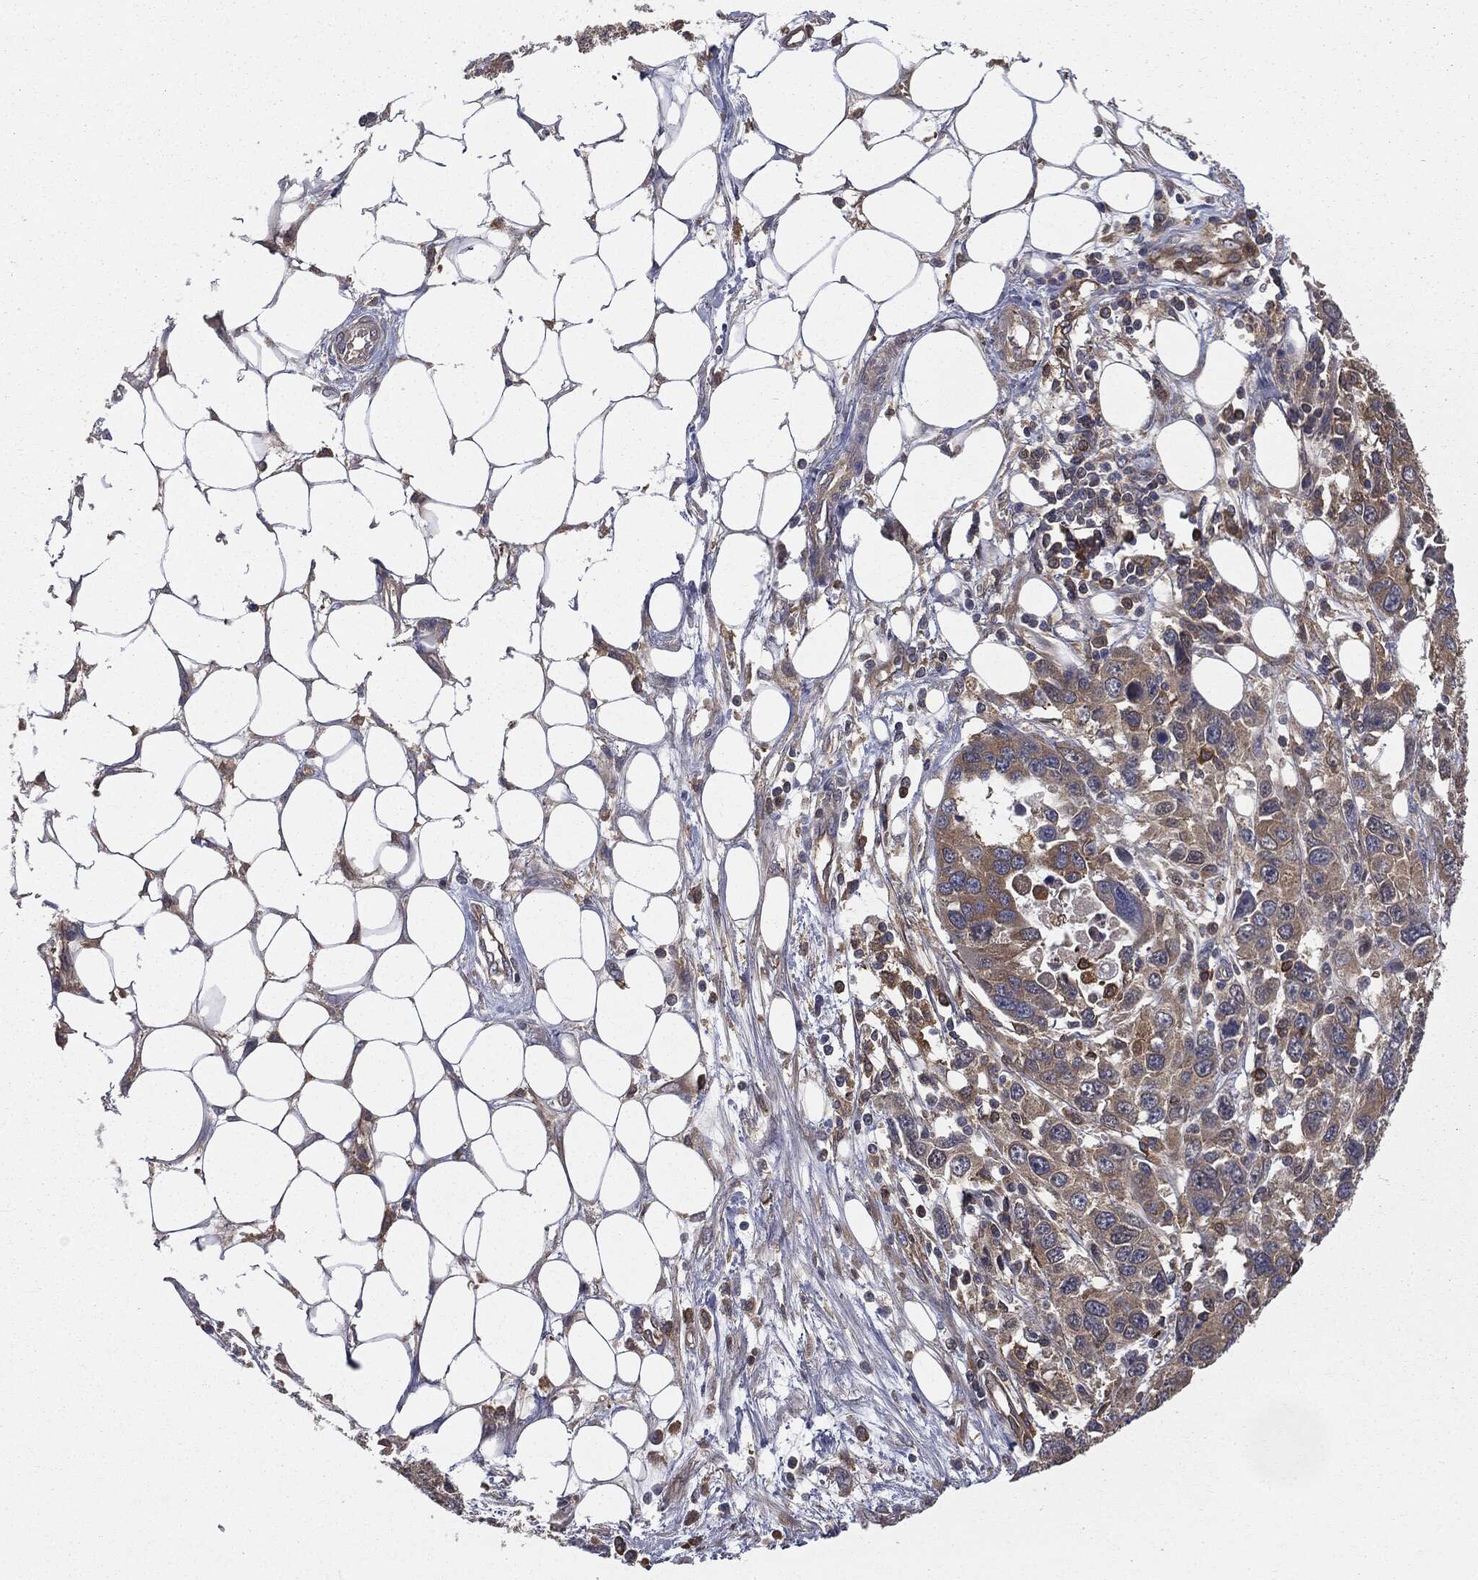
{"staining": {"intensity": "moderate", "quantity": "<25%", "location": "cytoplasmic/membranous"}, "tissue": "ovarian cancer", "cell_type": "Tumor cells", "image_type": "cancer", "snomed": [{"axis": "morphology", "description": "Cystadenocarcinoma, serous, NOS"}, {"axis": "topography", "description": "Ovary"}], "caption": "A brown stain shows moderate cytoplasmic/membranous staining of a protein in ovarian cancer (serous cystadenocarcinoma) tumor cells. (DAB = brown stain, brightfield microscopy at high magnification).", "gene": "GNB5", "patient": {"sex": "female", "age": 76}}